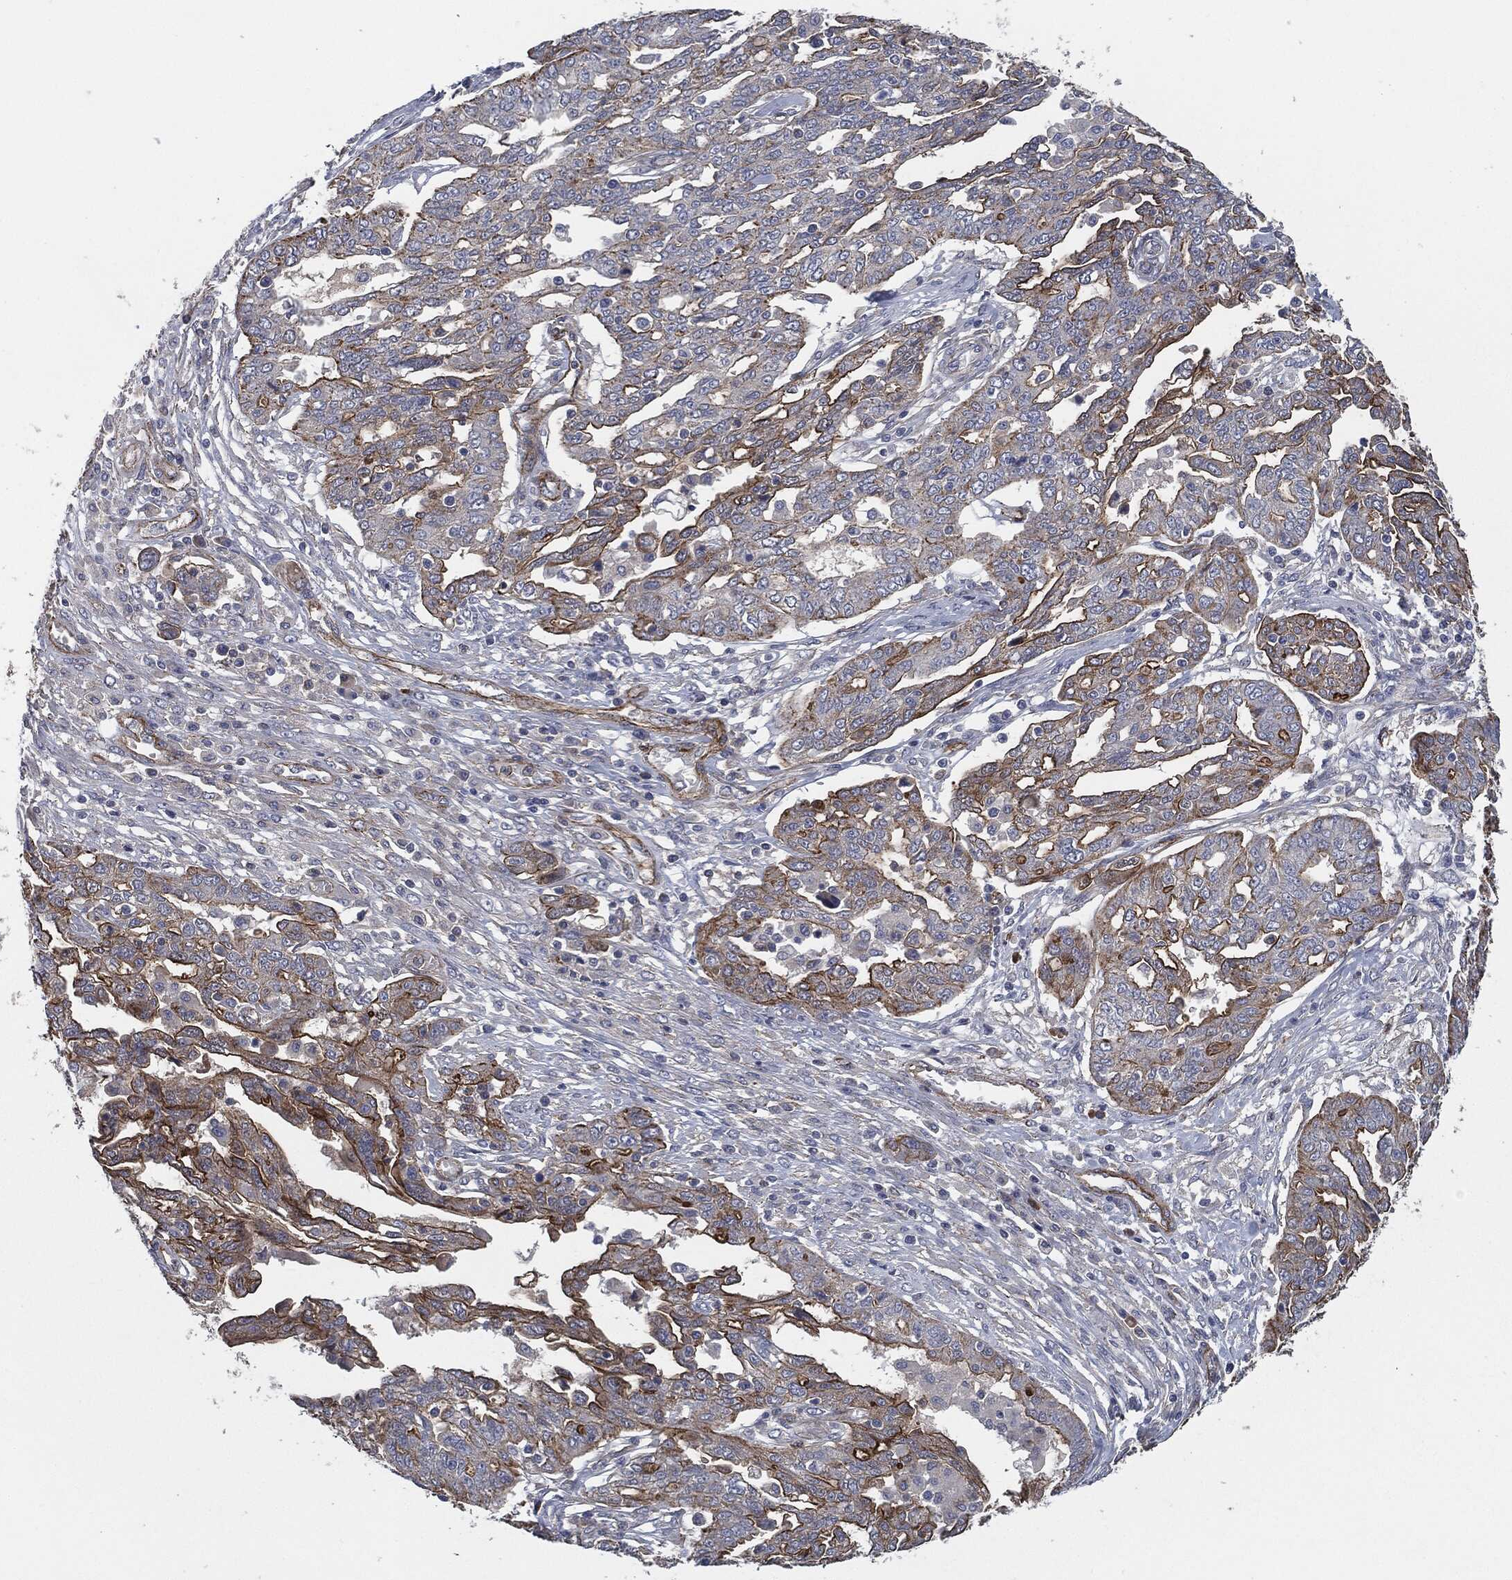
{"staining": {"intensity": "strong", "quantity": "25%-75%", "location": "cytoplasmic/membranous"}, "tissue": "ovarian cancer", "cell_type": "Tumor cells", "image_type": "cancer", "snomed": [{"axis": "morphology", "description": "Cystadenocarcinoma, serous, NOS"}, {"axis": "topography", "description": "Ovary"}], "caption": "The histopathology image displays staining of ovarian cancer (serous cystadenocarcinoma), revealing strong cytoplasmic/membranous protein positivity (brown color) within tumor cells.", "gene": "SVIL", "patient": {"sex": "female", "age": 67}}